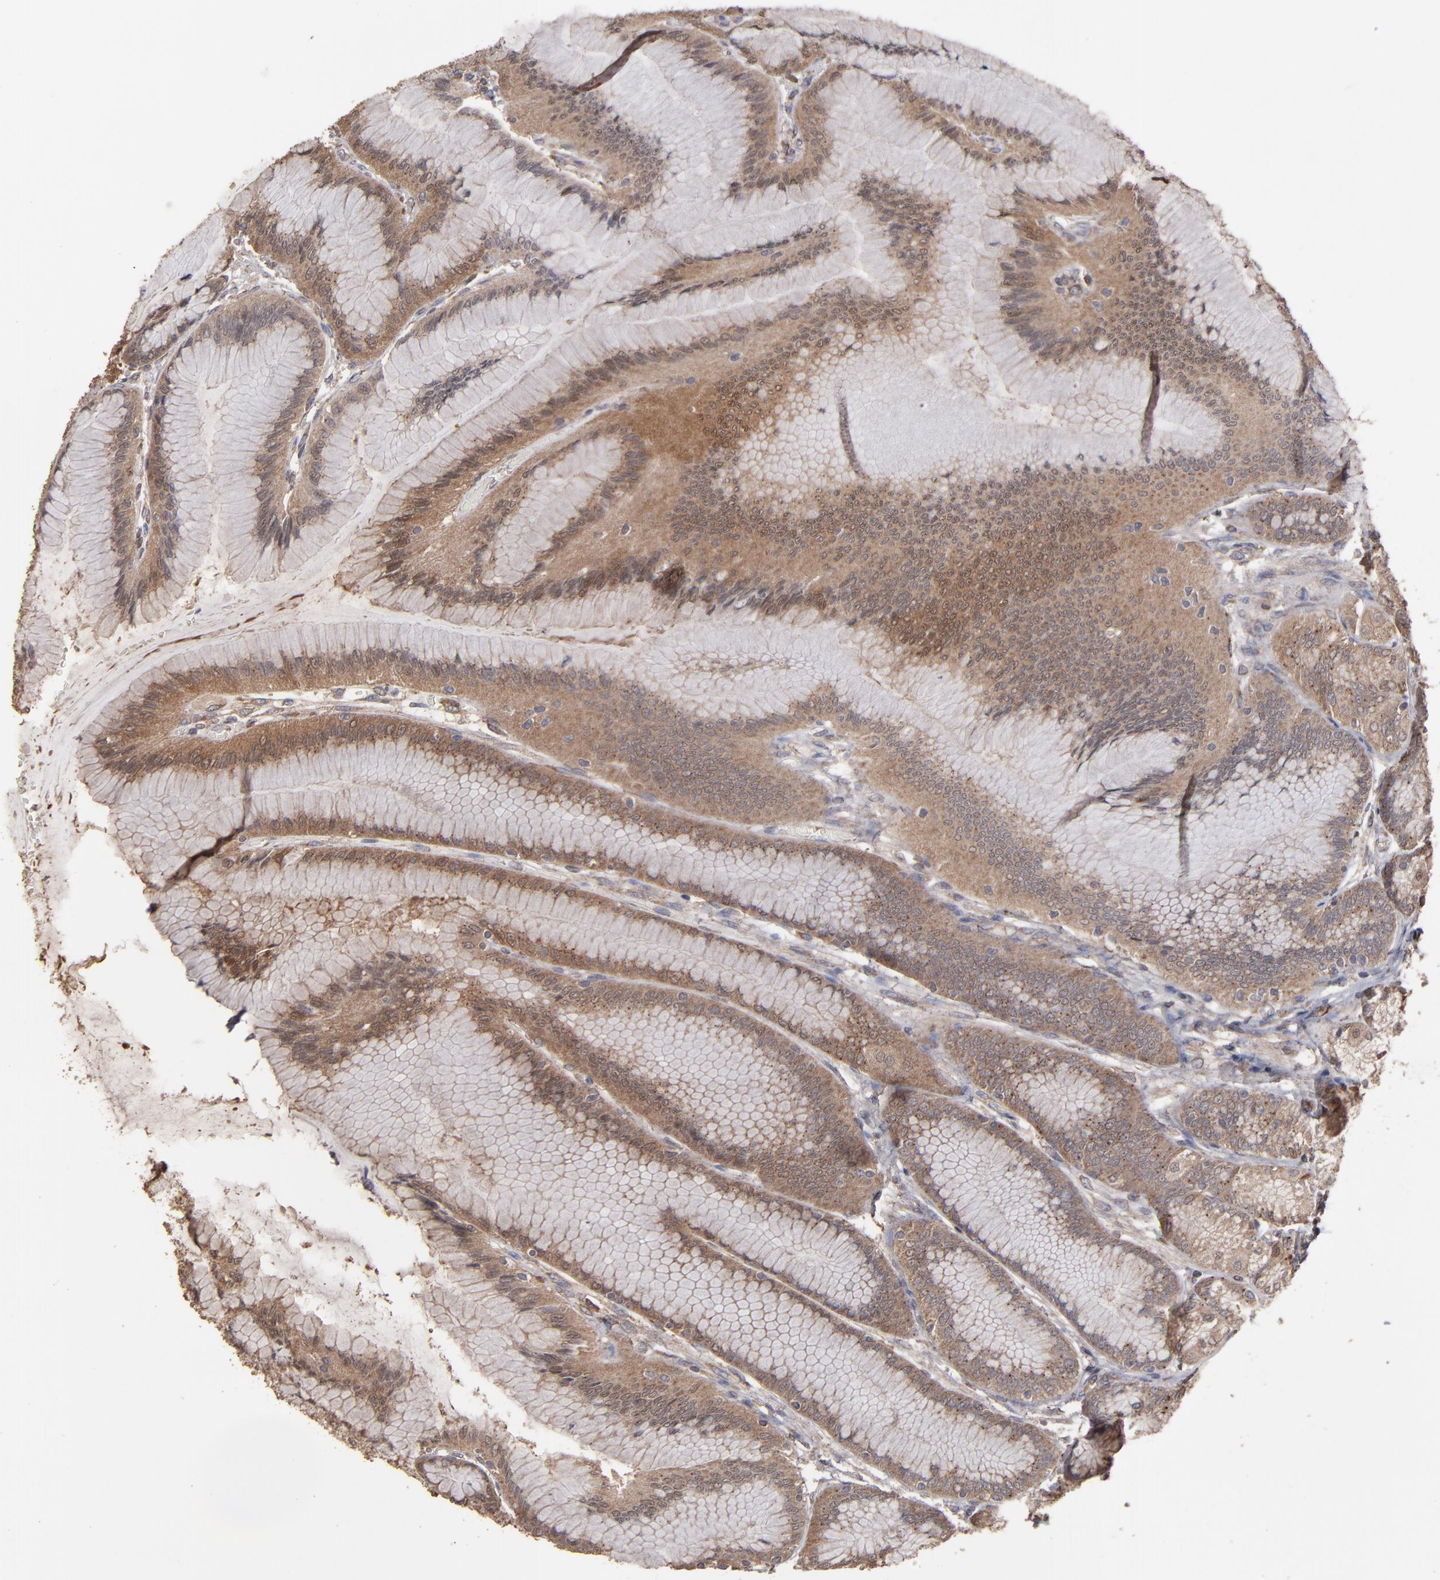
{"staining": {"intensity": "moderate", "quantity": ">75%", "location": "cytoplasmic/membranous"}, "tissue": "stomach", "cell_type": "Glandular cells", "image_type": "normal", "snomed": [{"axis": "morphology", "description": "Normal tissue, NOS"}, {"axis": "morphology", "description": "Adenocarcinoma, NOS"}, {"axis": "topography", "description": "Stomach"}, {"axis": "topography", "description": "Stomach, lower"}], "caption": "Glandular cells display moderate cytoplasmic/membranous expression in about >75% of cells in benign stomach.", "gene": "MMP2", "patient": {"sex": "female", "age": 65}}